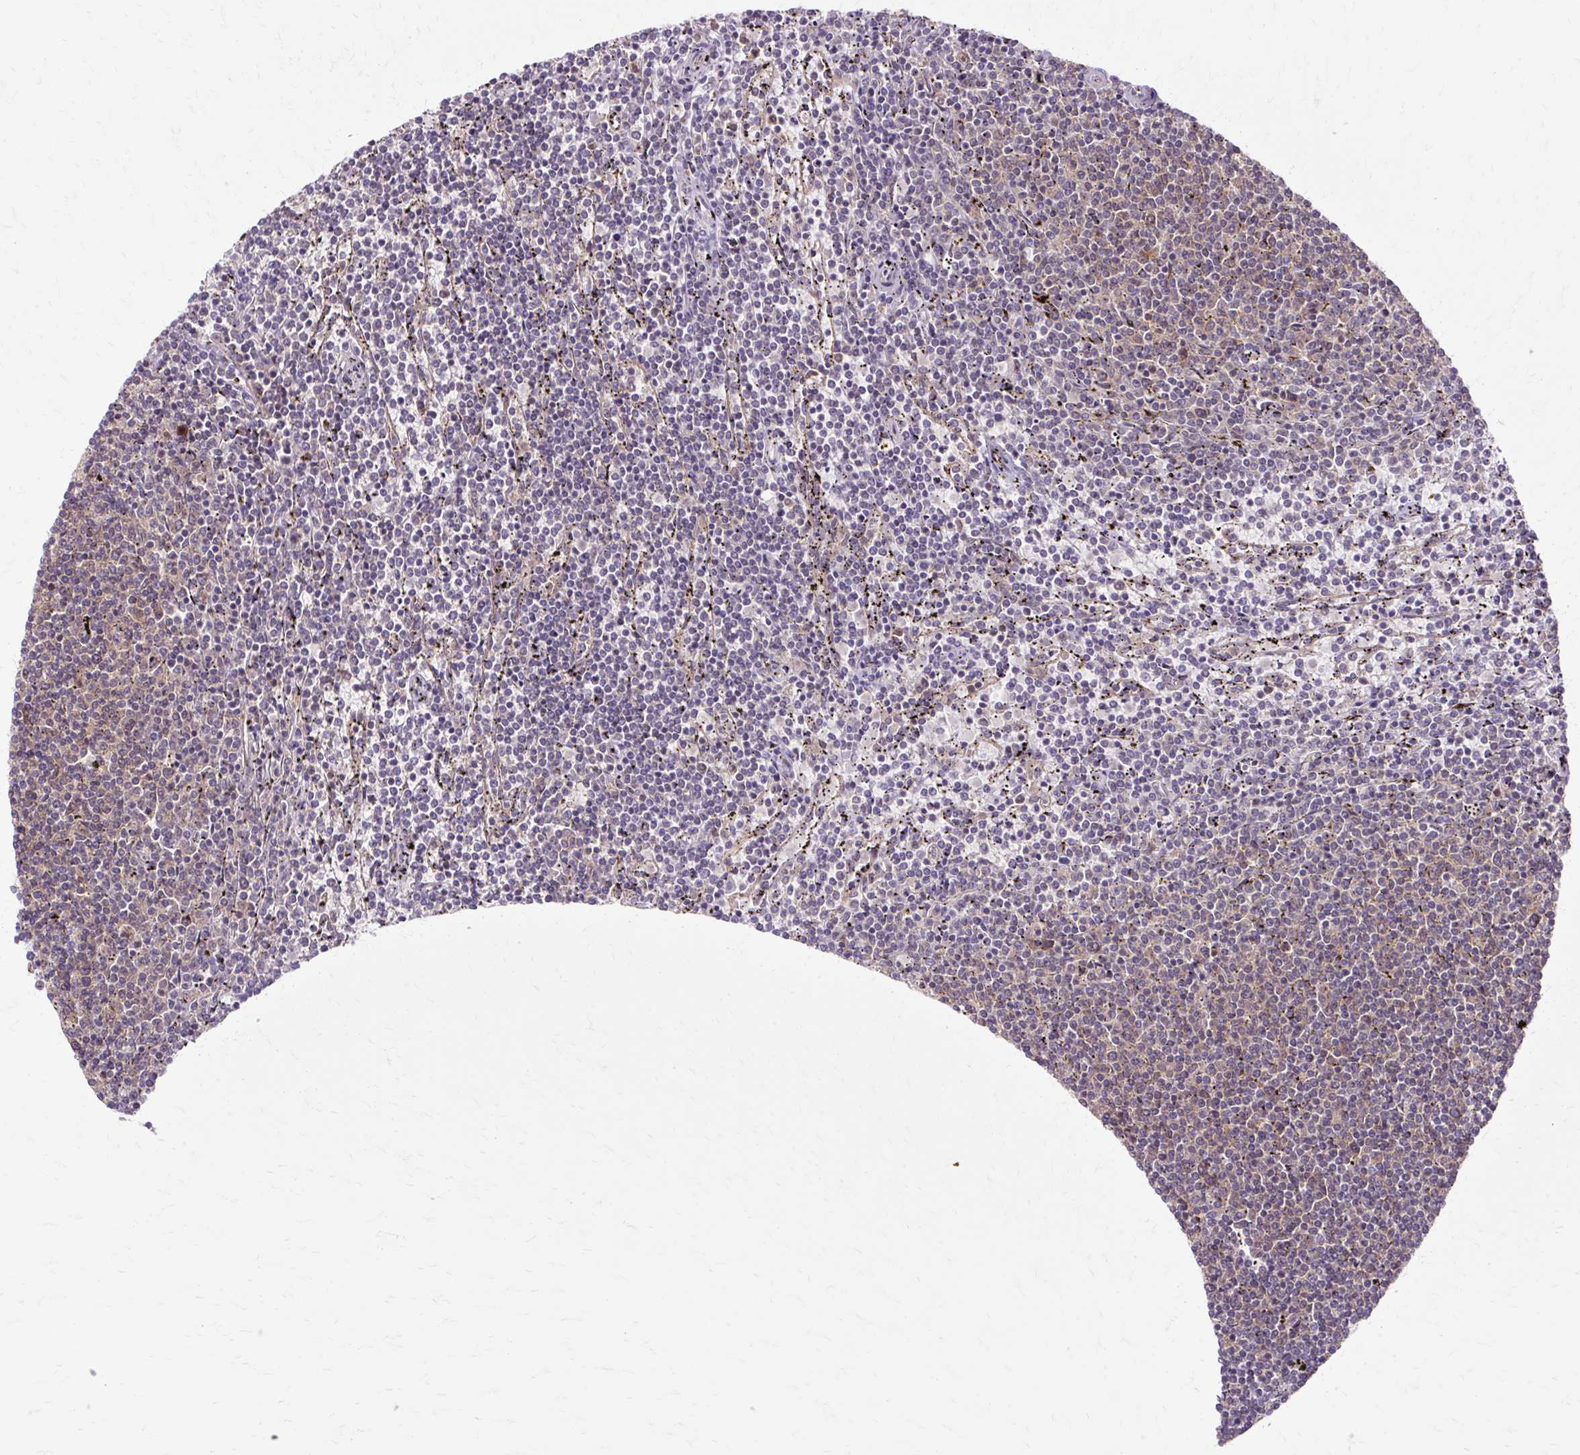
{"staining": {"intensity": "weak", "quantity": "25%-75%", "location": "cytoplasmic/membranous"}, "tissue": "lymphoma", "cell_type": "Tumor cells", "image_type": "cancer", "snomed": [{"axis": "morphology", "description": "Malignant lymphoma, non-Hodgkin's type, Low grade"}, {"axis": "topography", "description": "Spleen"}], "caption": "Lymphoma was stained to show a protein in brown. There is low levels of weak cytoplasmic/membranous expression in about 25%-75% of tumor cells.", "gene": "MZT2B", "patient": {"sex": "female", "age": 50}}